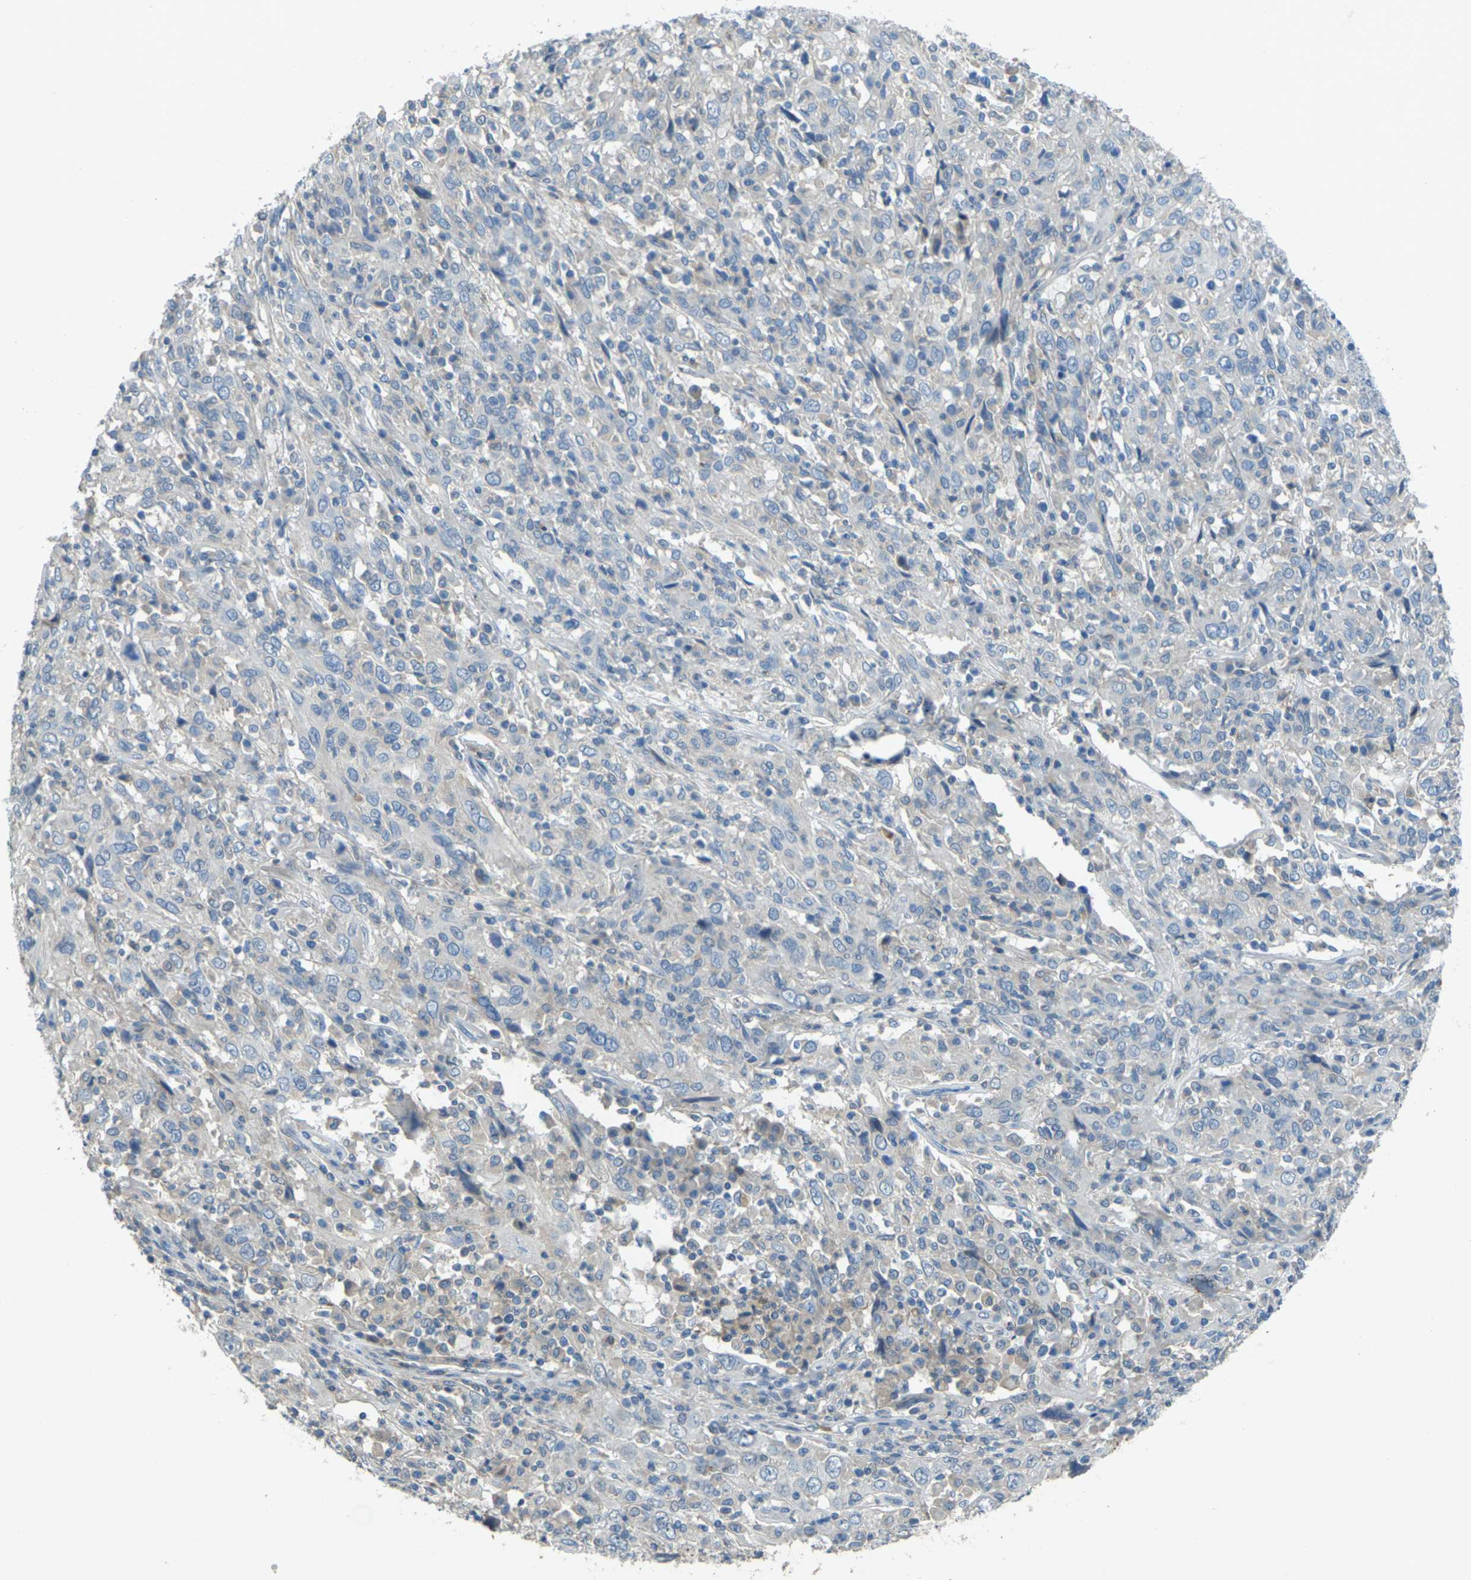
{"staining": {"intensity": "negative", "quantity": "none", "location": "none"}, "tissue": "cervical cancer", "cell_type": "Tumor cells", "image_type": "cancer", "snomed": [{"axis": "morphology", "description": "Squamous cell carcinoma, NOS"}, {"axis": "topography", "description": "Cervix"}], "caption": "DAB (3,3'-diaminobenzidine) immunohistochemical staining of squamous cell carcinoma (cervical) demonstrates no significant positivity in tumor cells.", "gene": "SIGLEC14", "patient": {"sex": "female", "age": 46}}